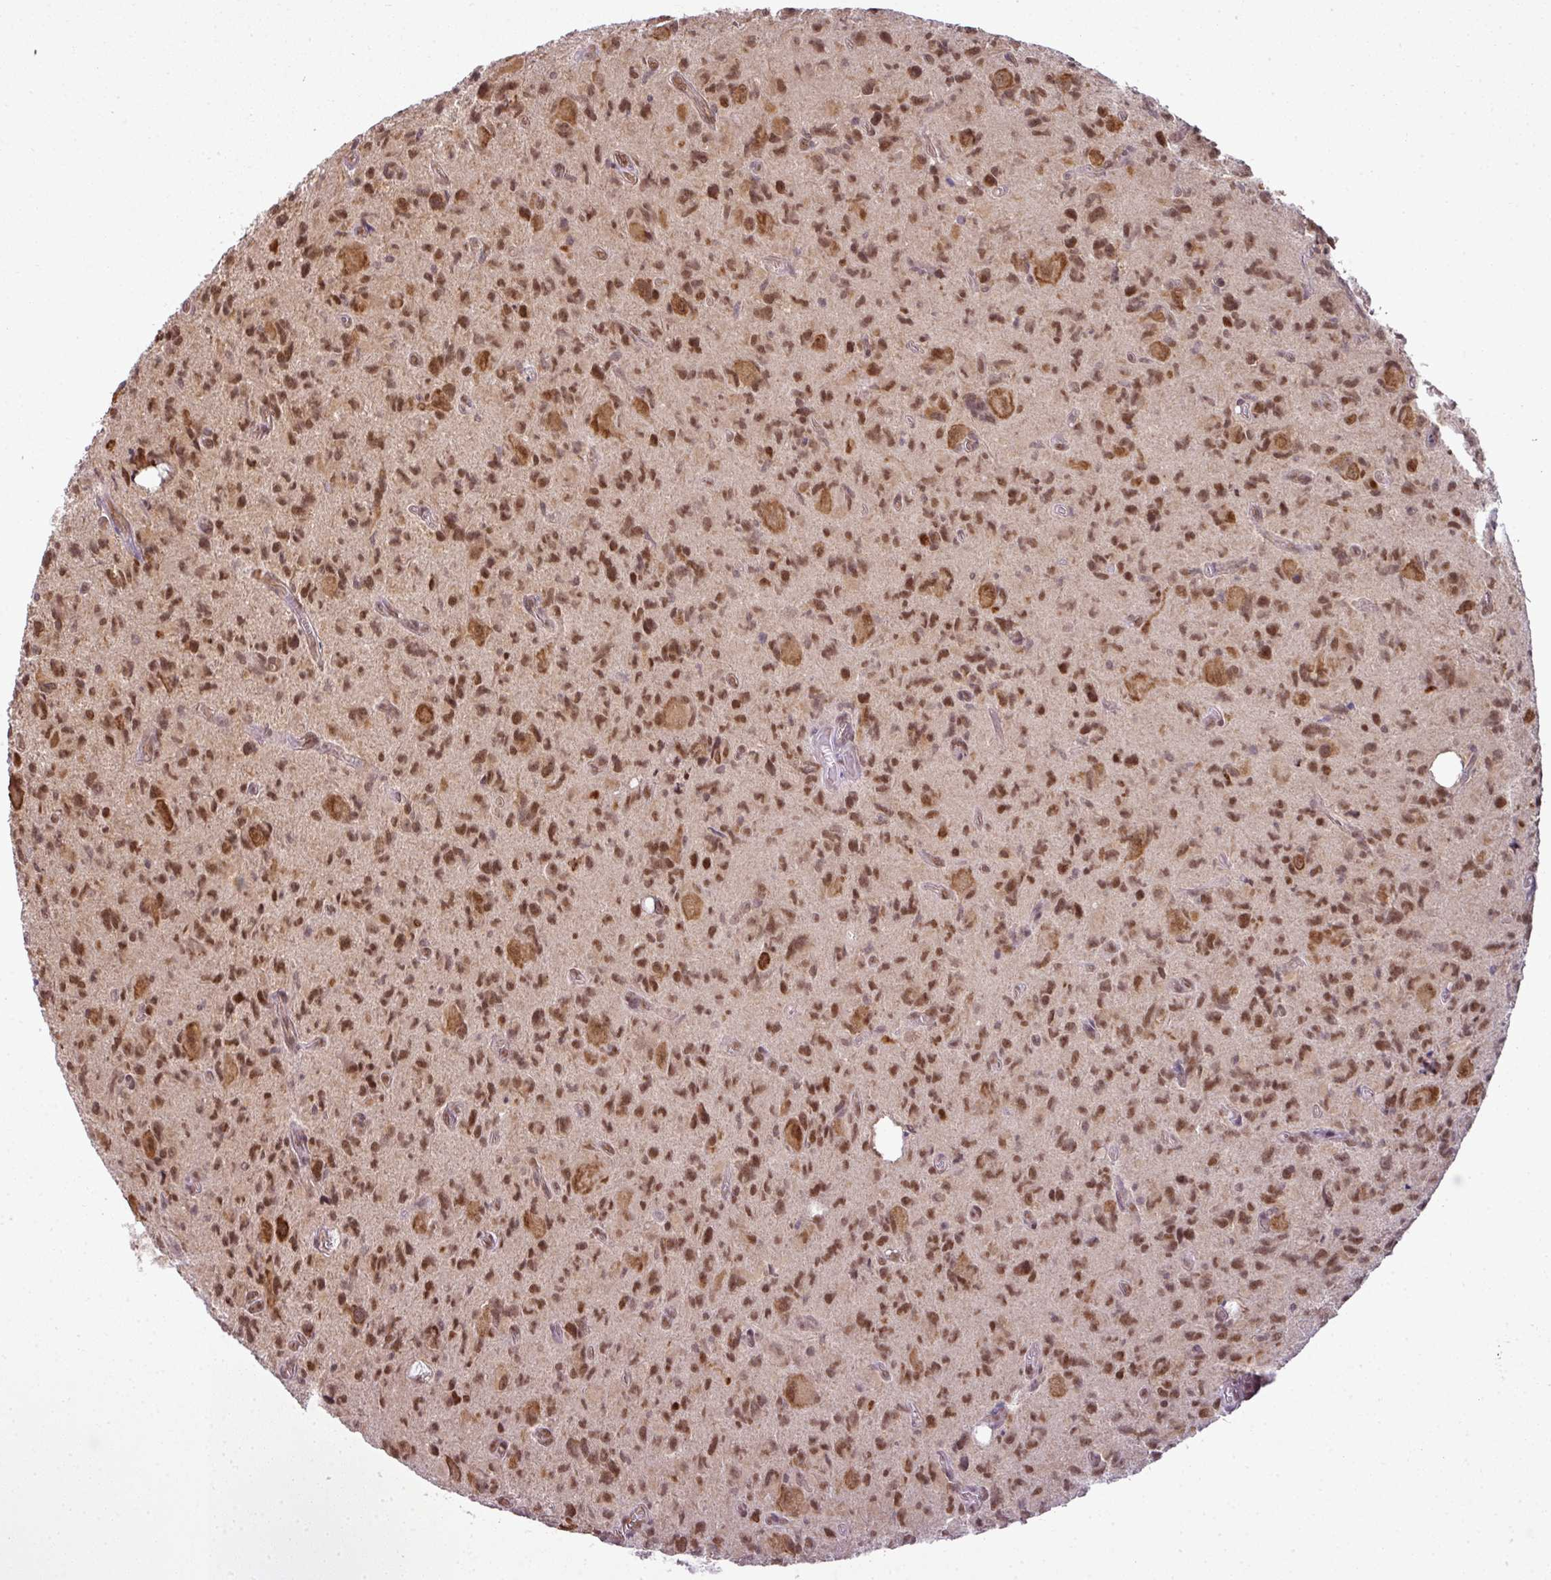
{"staining": {"intensity": "strong", "quantity": ">75%", "location": "cytoplasmic/membranous,nuclear"}, "tissue": "glioma", "cell_type": "Tumor cells", "image_type": "cancer", "snomed": [{"axis": "morphology", "description": "Glioma, malignant, High grade"}, {"axis": "topography", "description": "Brain"}], "caption": "Tumor cells reveal high levels of strong cytoplasmic/membranous and nuclear expression in approximately >75% of cells in human glioma.", "gene": "RBM4B", "patient": {"sex": "male", "age": 76}}